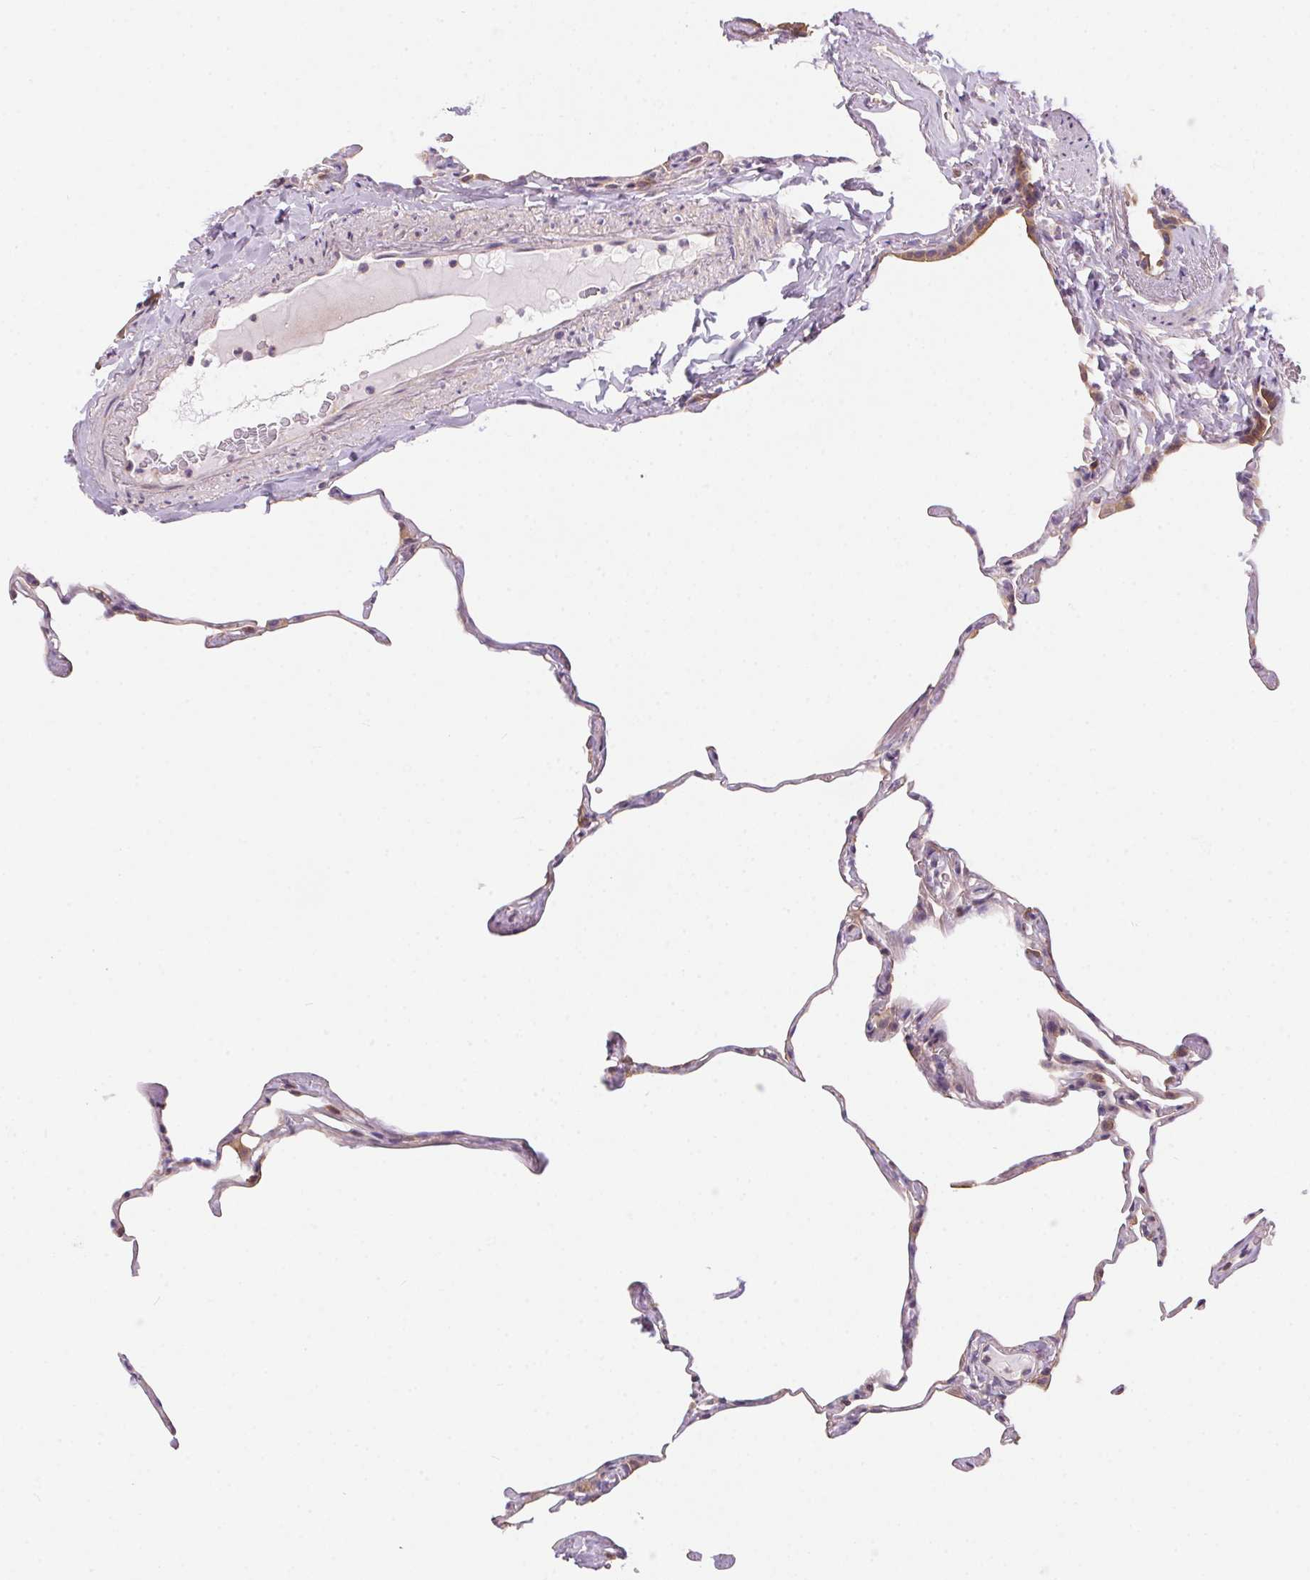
{"staining": {"intensity": "weak", "quantity": "<25%", "location": "cytoplasmic/membranous"}, "tissue": "lung", "cell_type": "Alveolar cells", "image_type": "normal", "snomed": [{"axis": "morphology", "description": "Normal tissue, NOS"}, {"axis": "topography", "description": "Lung"}], "caption": "IHC histopathology image of normal lung stained for a protein (brown), which exhibits no staining in alveolar cells.", "gene": "UNC13B", "patient": {"sex": "male", "age": 65}}